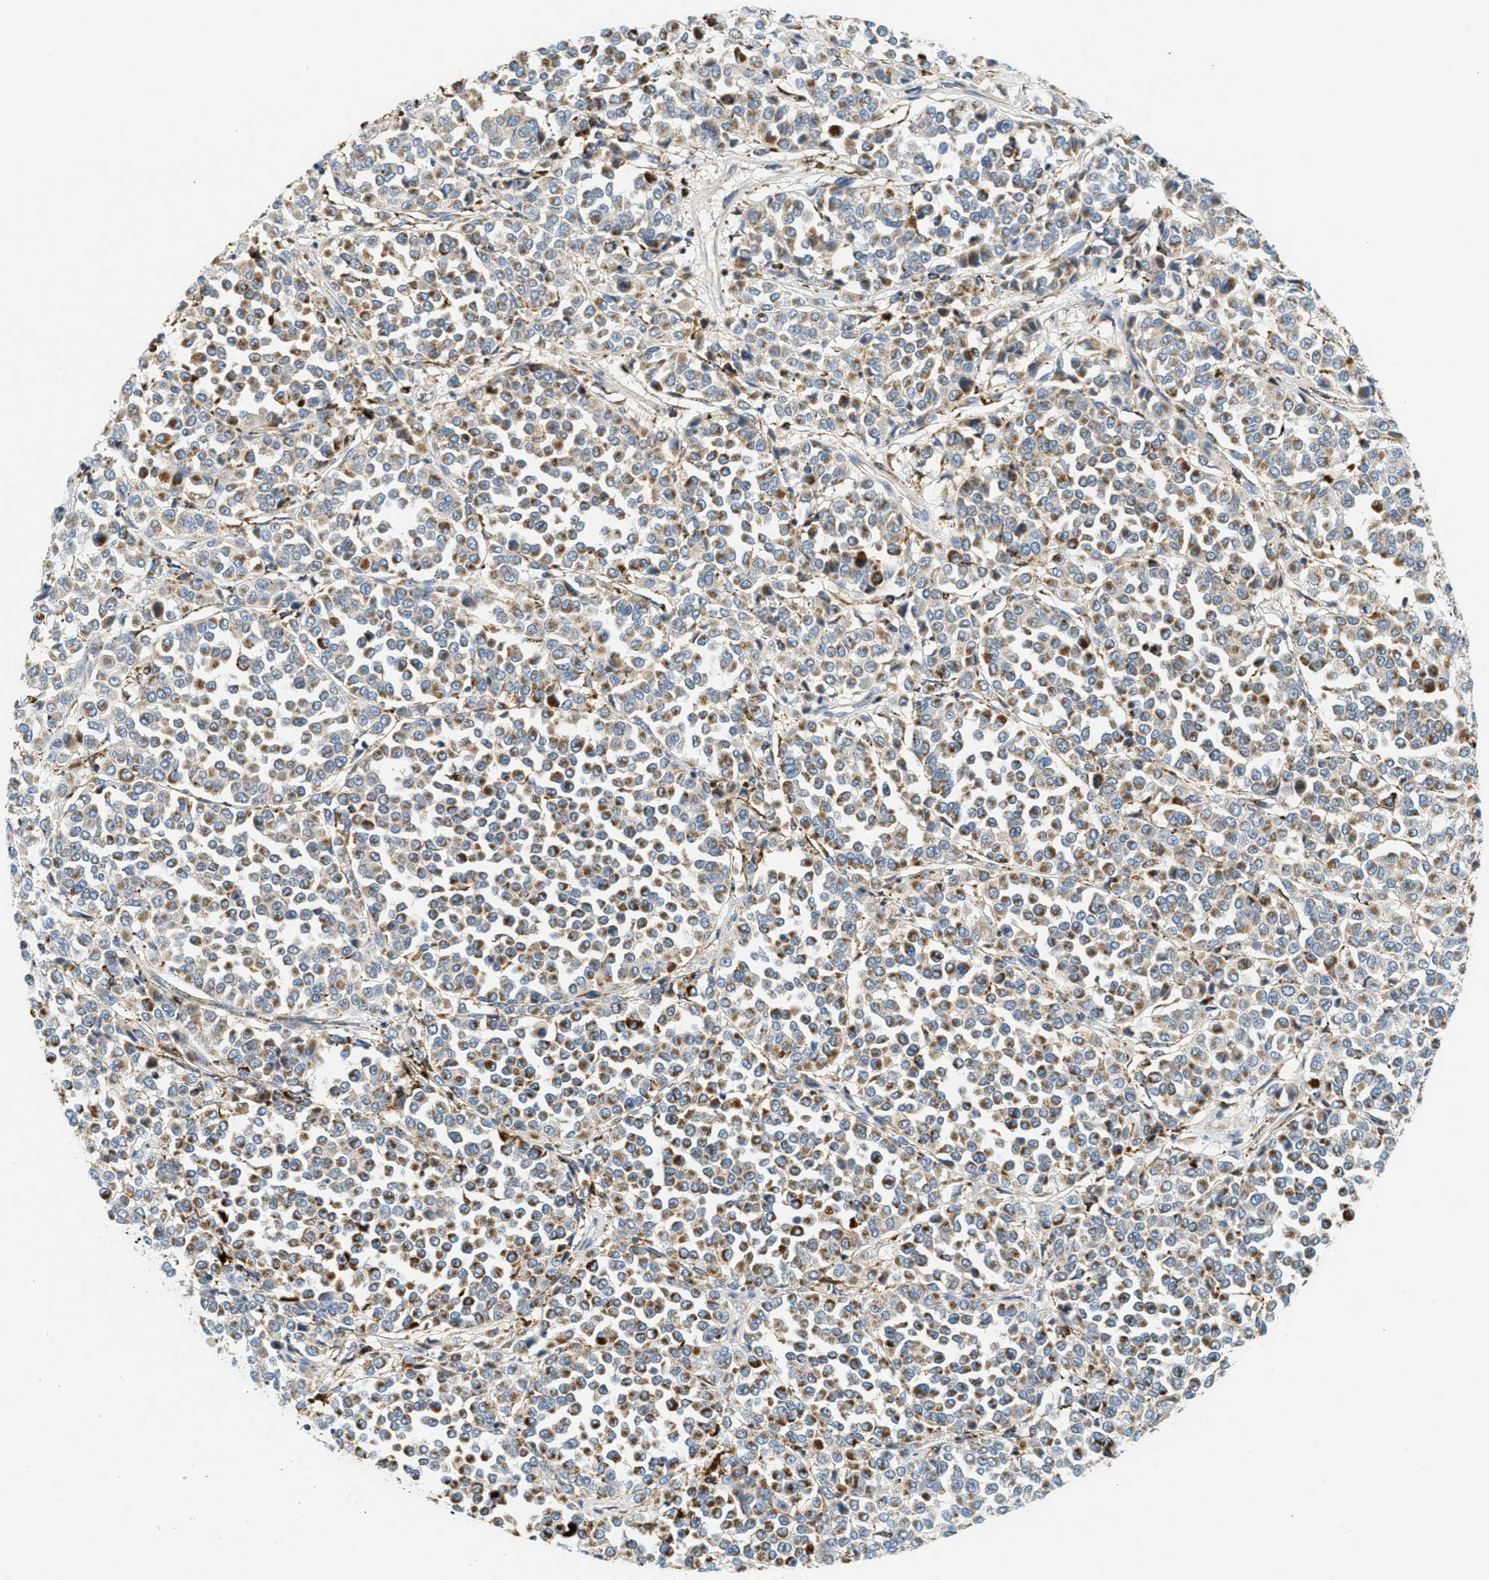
{"staining": {"intensity": "moderate", "quantity": ">75%", "location": "cytoplasmic/membranous"}, "tissue": "melanoma", "cell_type": "Tumor cells", "image_type": "cancer", "snomed": [{"axis": "morphology", "description": "Malignant melanoma, Metastatic site"}, {"axis": "topography", "description": "Pancreas"}], "caption": "The histopathology image exhibits a brown stain indicating the presence of a protein in the cytoplasmic/membranous of tumor cells in melanoma.", "gene": "HLCS", "patient": {"sex": "female", "age": 30}}